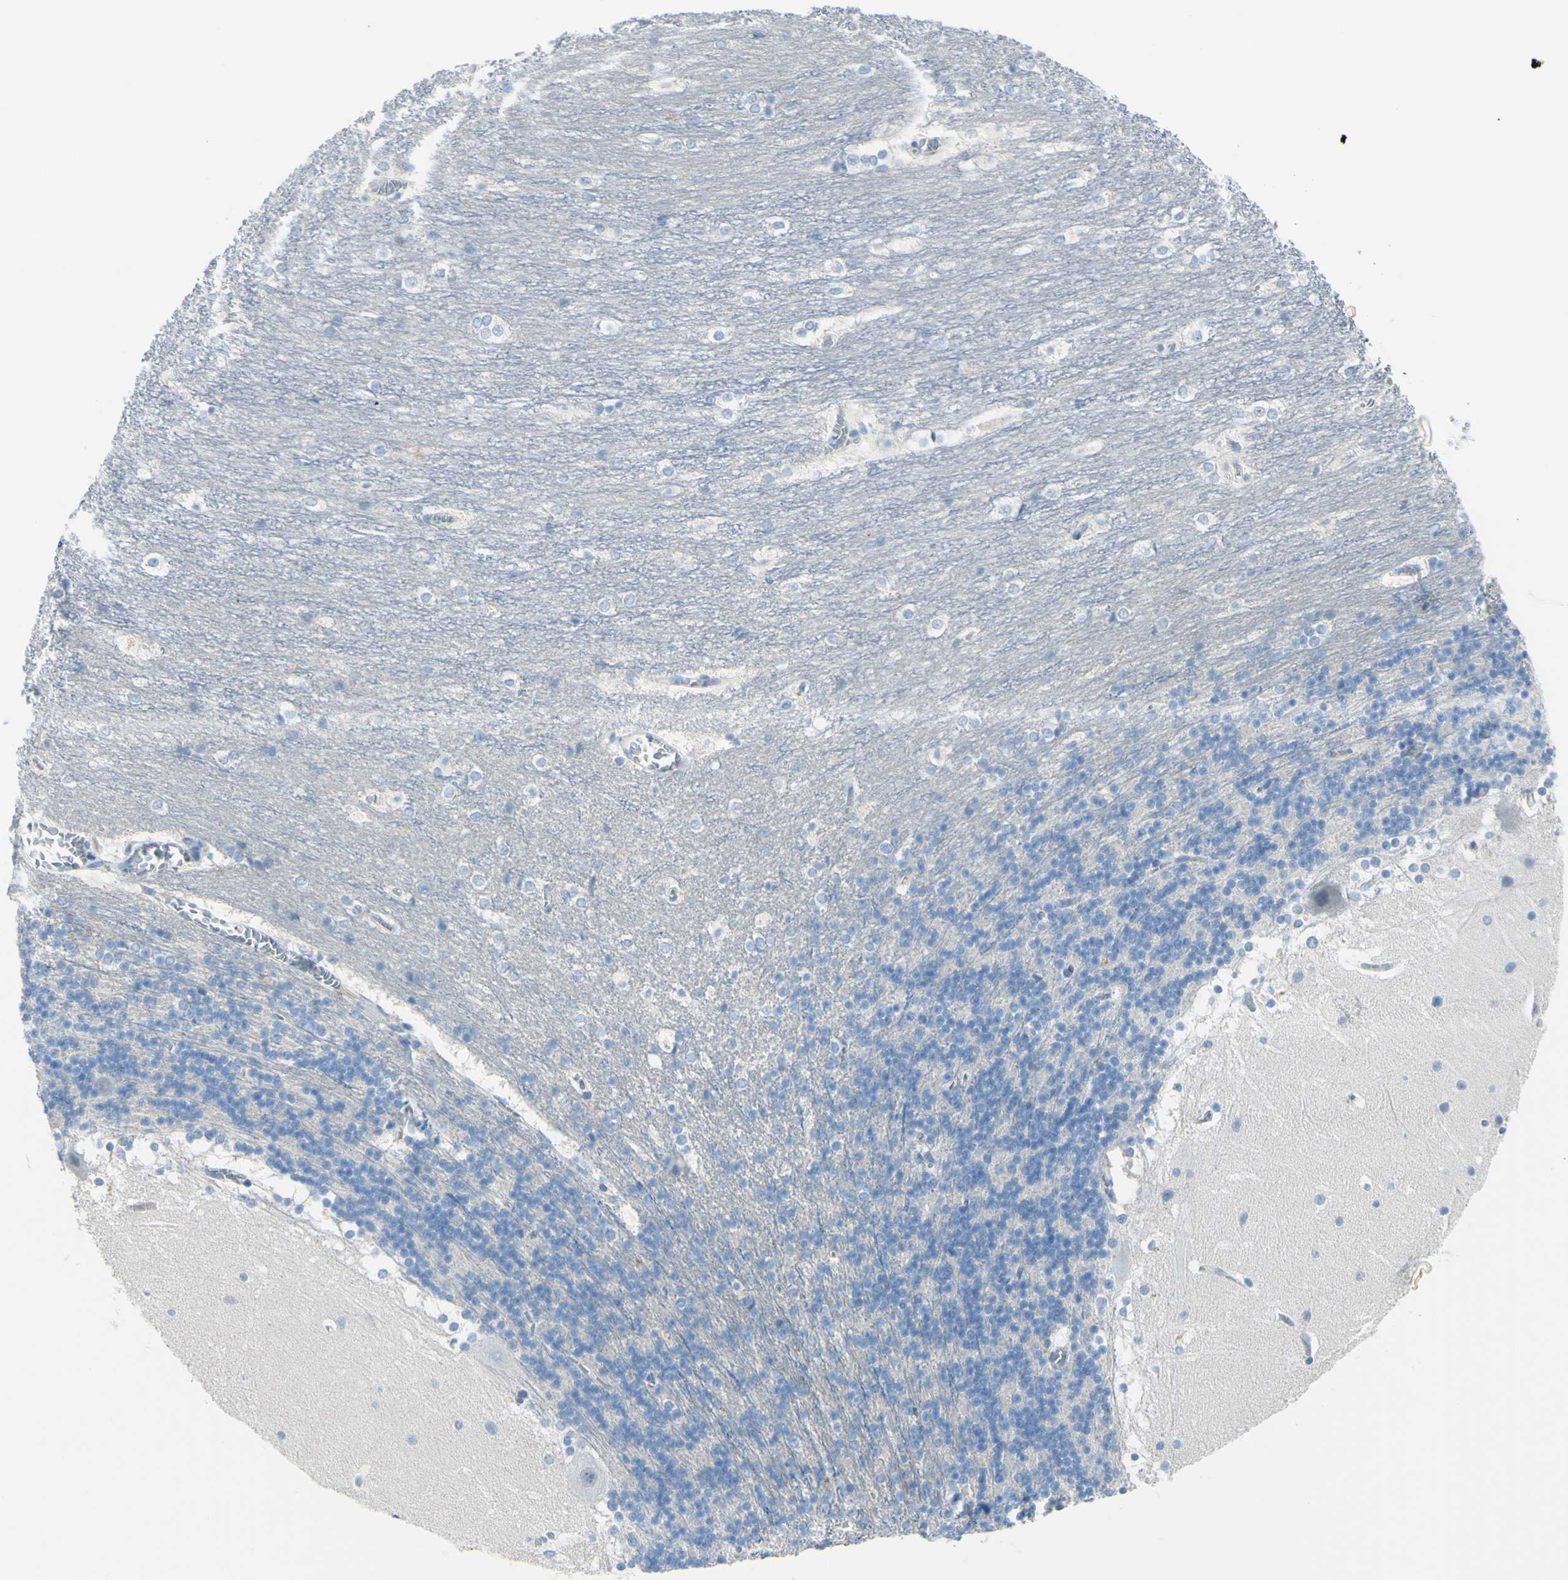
{"staining": {"intensity": "negative", "quantity": "none", "location": "none"}, "tissue": "cerebellum", "cell_type": "Cells in granular layer", "image_type": "normal", "snomed": [{"axis": "morphology", "description": "Normal tissue, NOS"}, {"axis": "topography", "description": "Cerebellum"}], "caption": "This image is of normal cerebellum stained with IHC to label a protein in brown with the nuclei are counter-stained blue. There is no expression in cells in granular layer.", "gene": "ZNF557", "patient": {"sex": "female", "age": 19}}